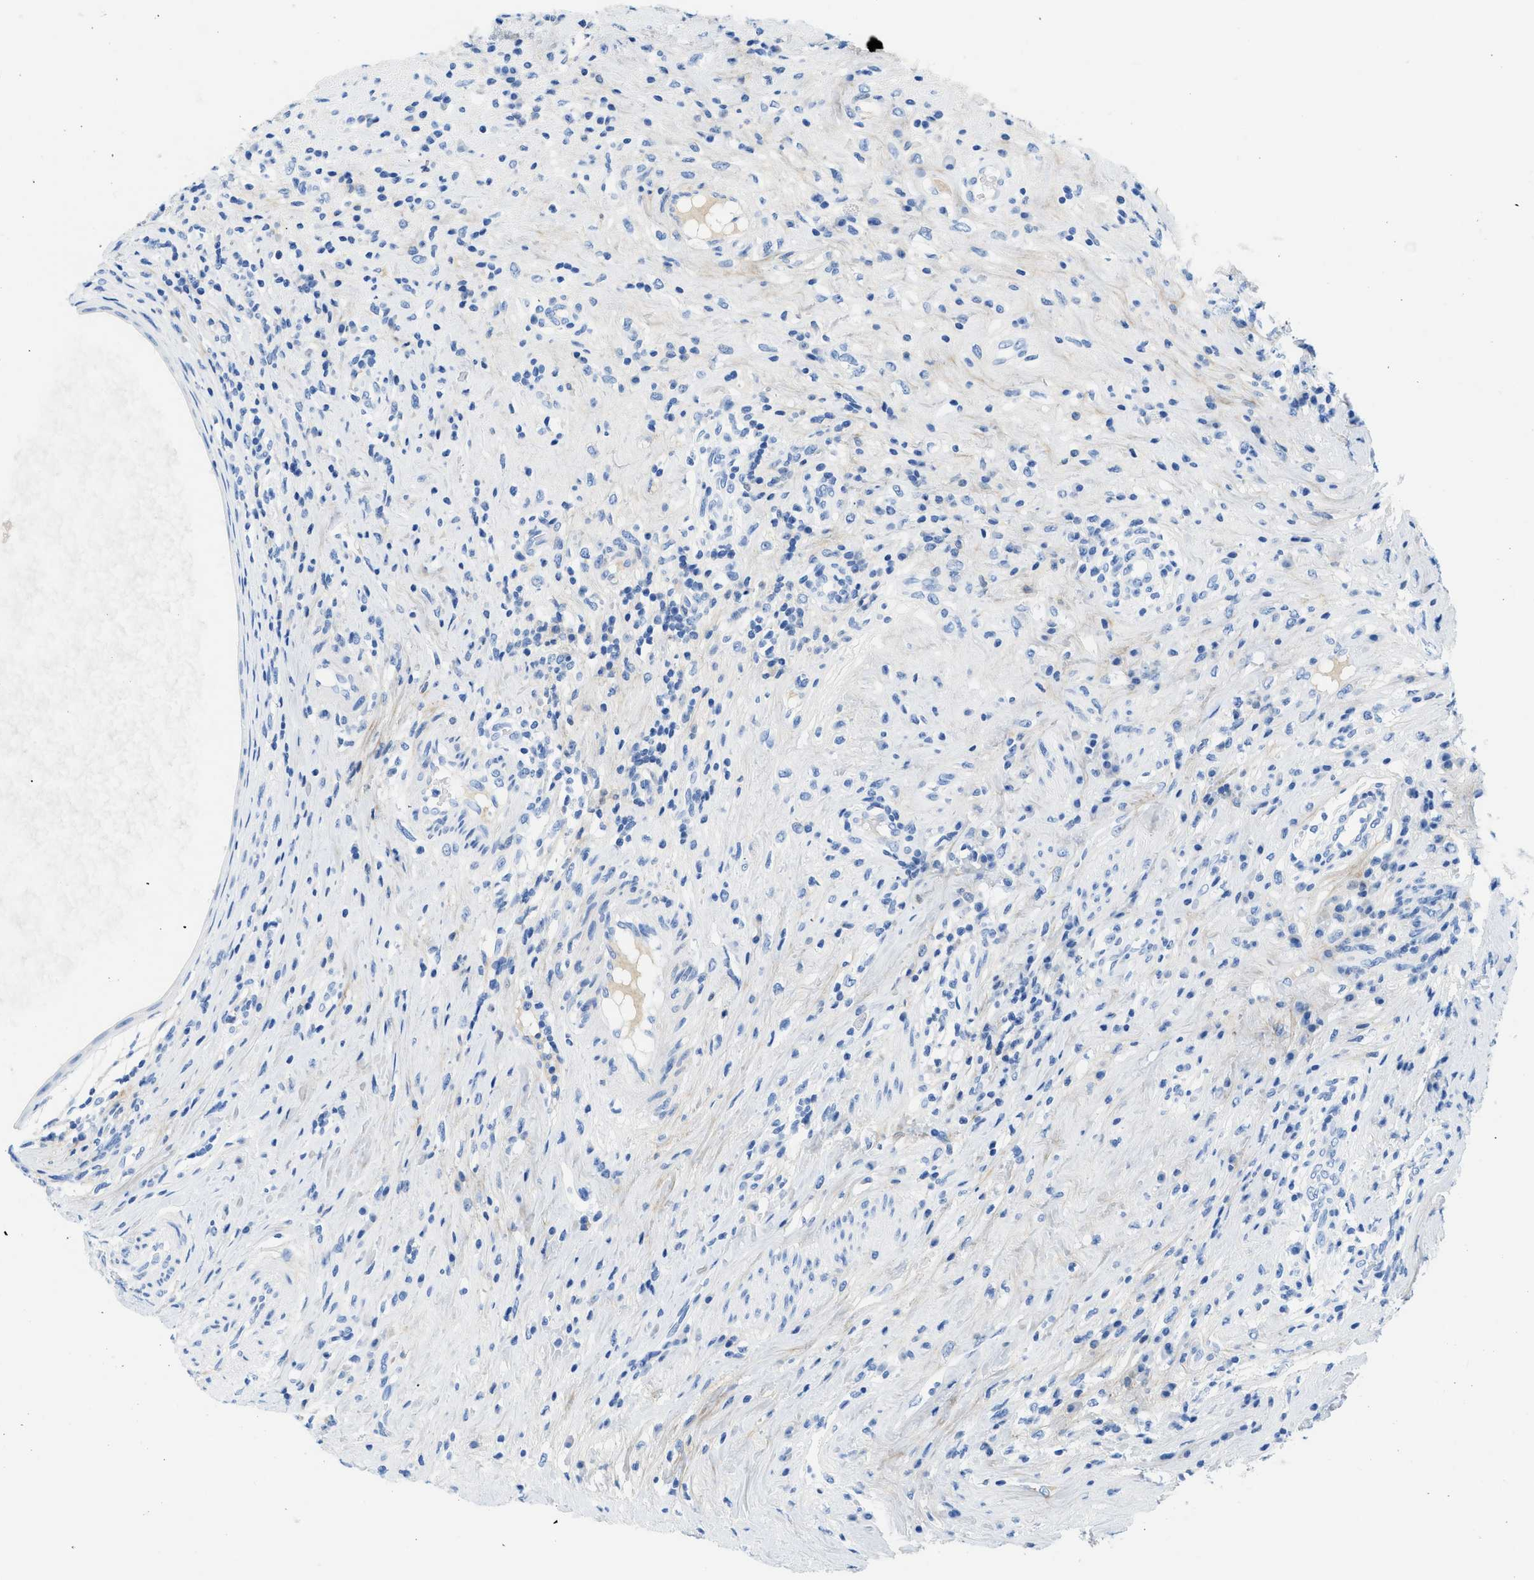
{"staining": {"intensity": "negative", "quantity": "none", "location": "none"}, "tissue": "testis cancer", "cell_type": "Tumor cells", "image_type": "cancer", "snomed": [{"axis": "morphology", "description": "Necrosis, NOS"}, {"axis": "morphology", "description": "Carcinoma, Embryonal, NOS"}, {"axis": "topography", "description": "Testis"}], "caption": "This histopathology image is of testis embryonal carcinoma stained with IHC to label a protein in brown with the nuclei are counter-stained blue. There is no positivity in tumor cells.", "gene": "COL3A1", "patient": {"sex": "male", "age": 19}}